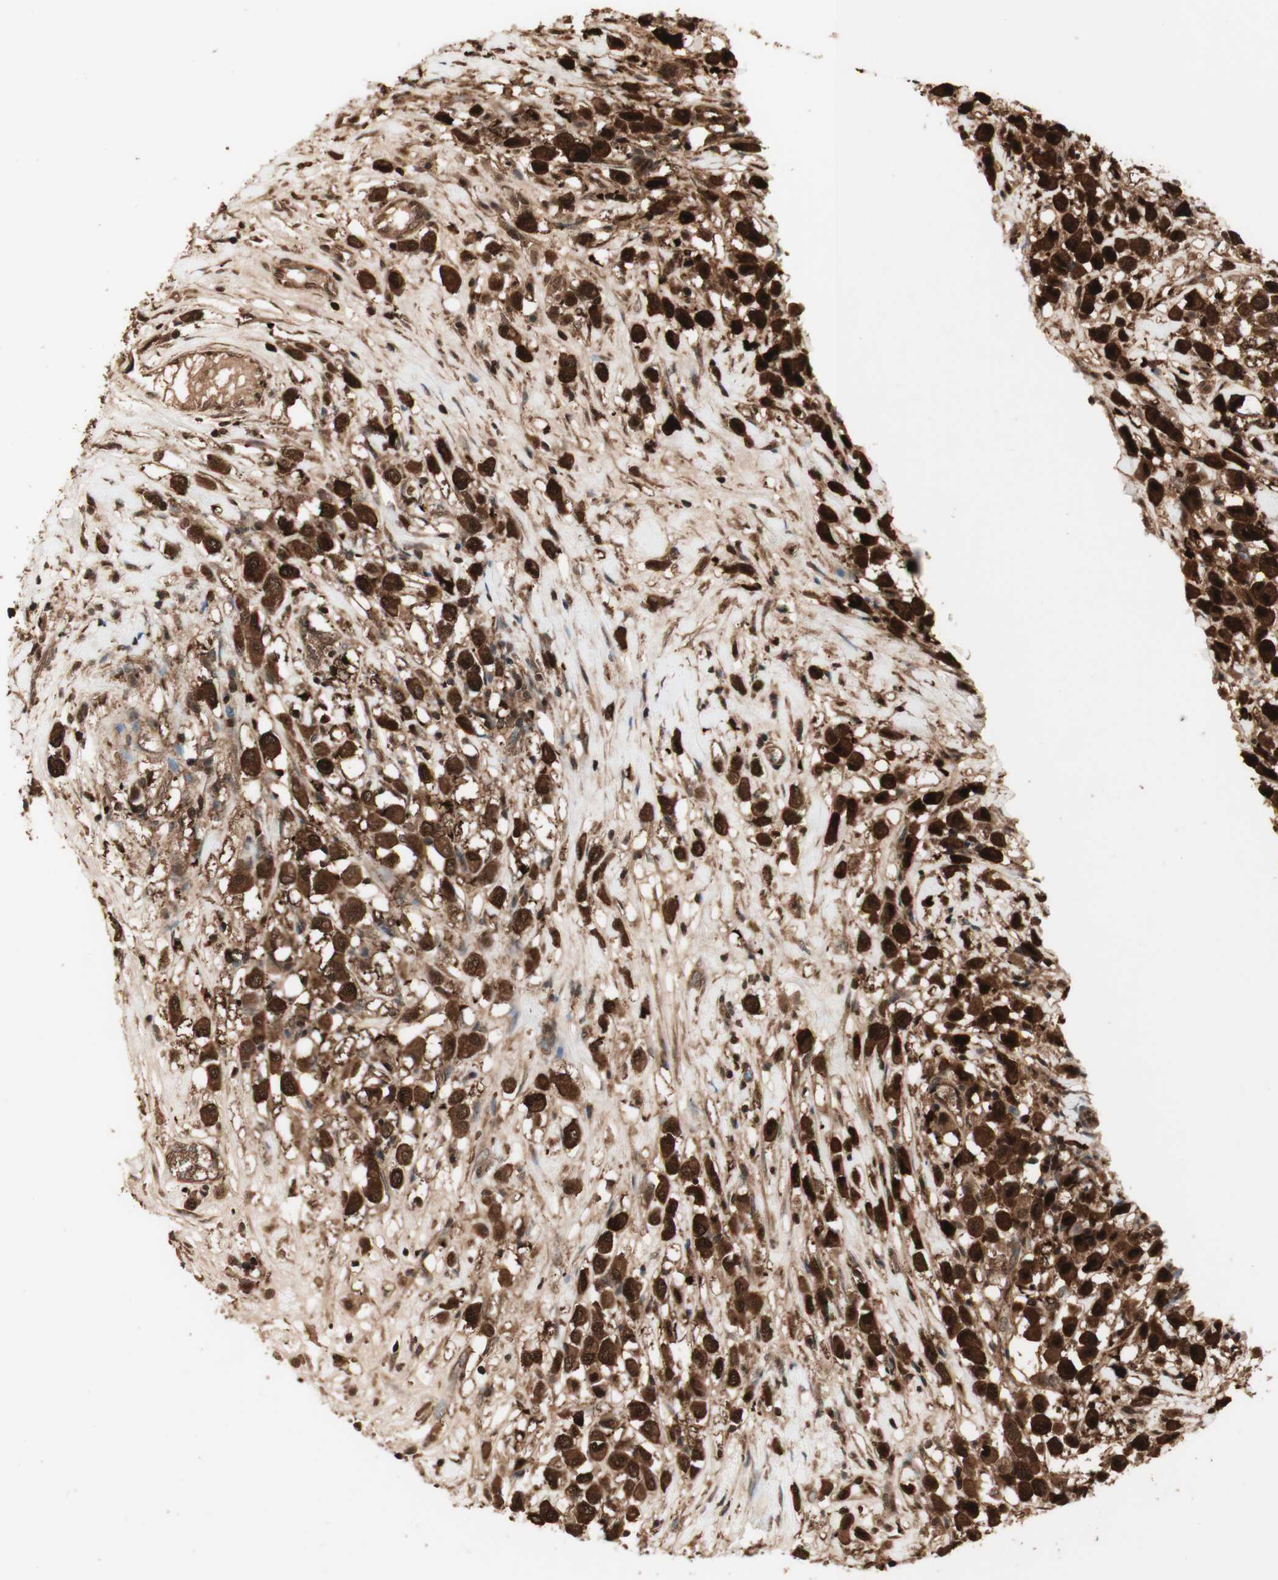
{"staining": {"intensity": "strong", "quantity": ">75%", "location": "cytoplasmic/membranous,nuclear"}, "tissue": "breast cancer", "cell_type": "Tumor cells", "image_type": "cancer", "snomed": [{"axis": "morphology", "description": "Duct carcinoma"}, {"axis": "topography", "description": "Breast"}], "caption": "Breast cancer (intraductal carcinoma) was stained to show a protein in brown. There is high levels of strong cytoplasmic/membranous and nuclear staining in about >75% of tumor cells. Immunohistochemistry stains the protein of interest in brown and the nuclei are stained blue.", "gene": "YWHAB", "patient": {"sex": "female", "age": 61}}